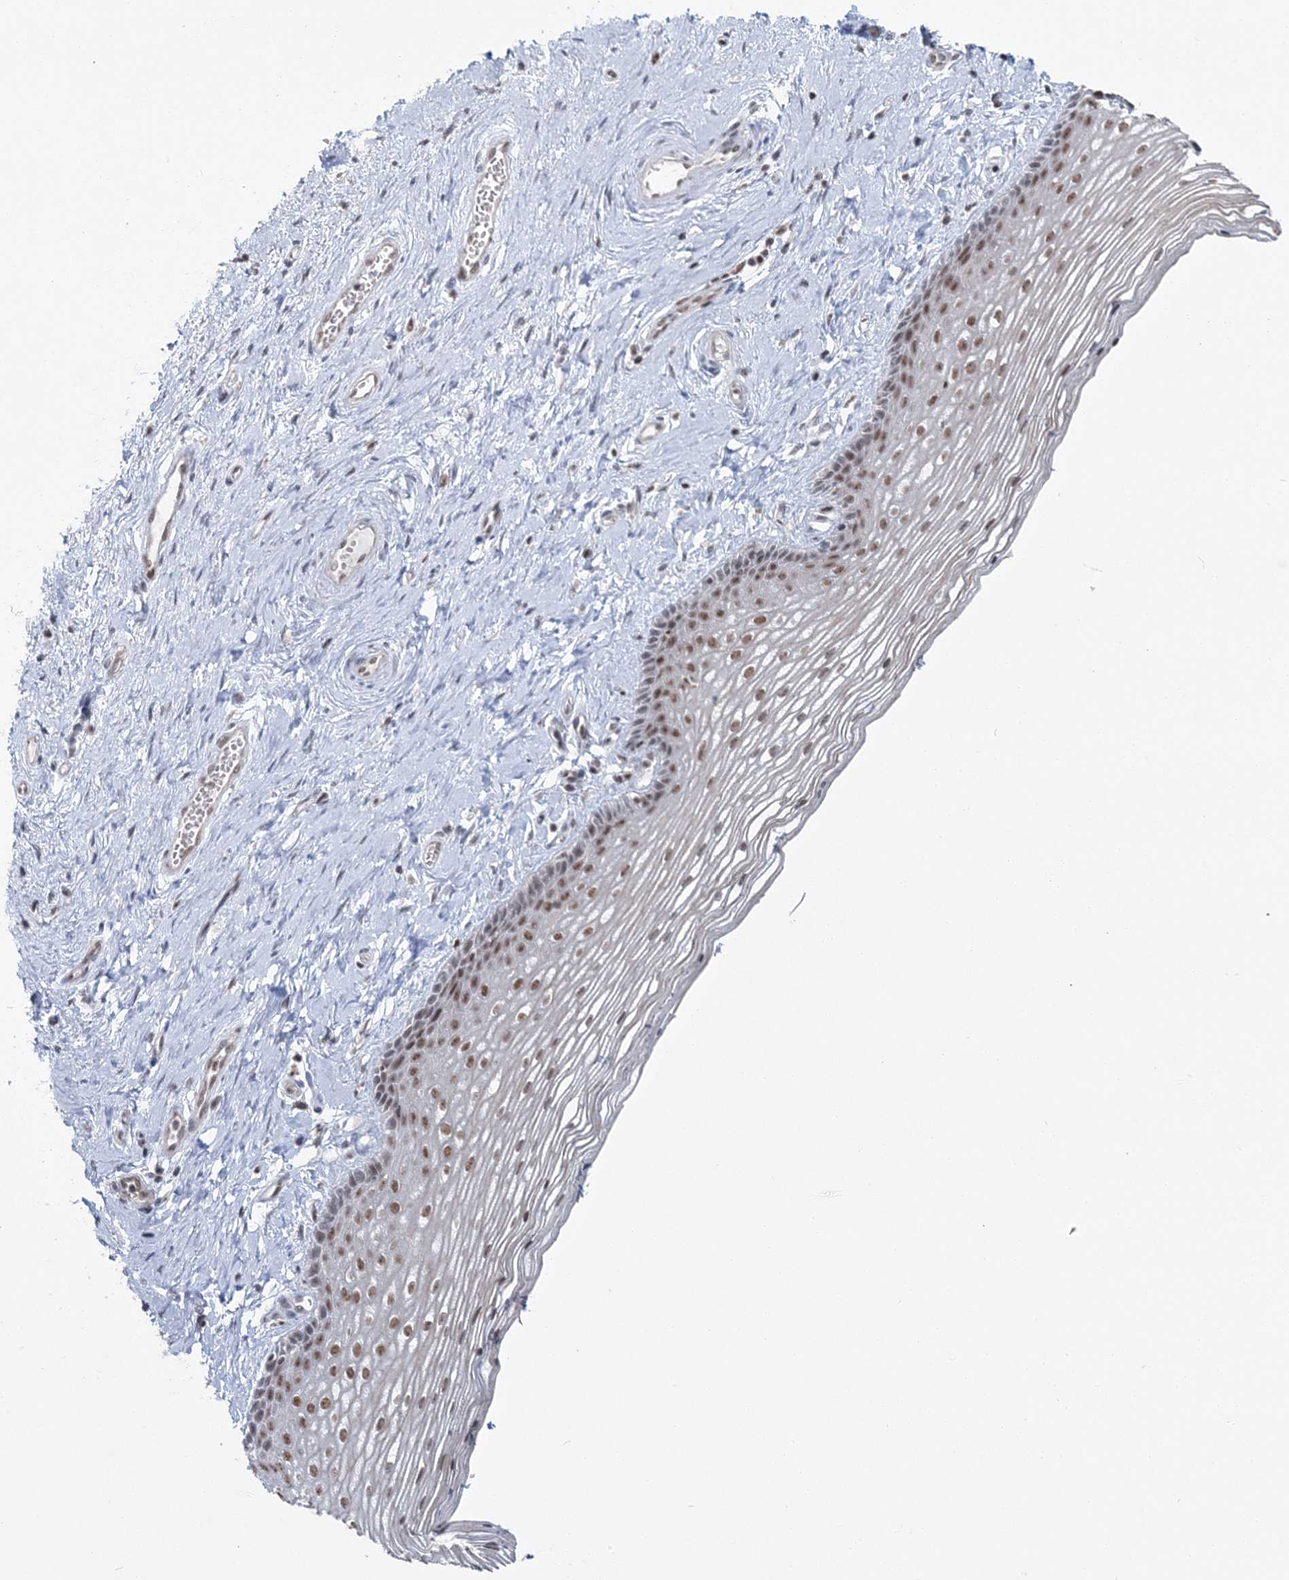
{"staining": {"intensity": "moderate", "quantity": "25%-75%", "location": "nuclear"}, "tissue": "vagina", "cell_type": "Squamous epithelial cells", "image_type": "normal", "snomed": [{"axis": "morphology", "description": "Normal tissue, NOS"}, {"axis": "topography", "description": "Vagina"}], "caption": "Vagina stained with a brown dye shows moderate nuclear positive staining in approximately 25%-75% of squamous epithelial cells.", "gene": "PDS5A", "patient": {"sex": "female", "age": 46}}